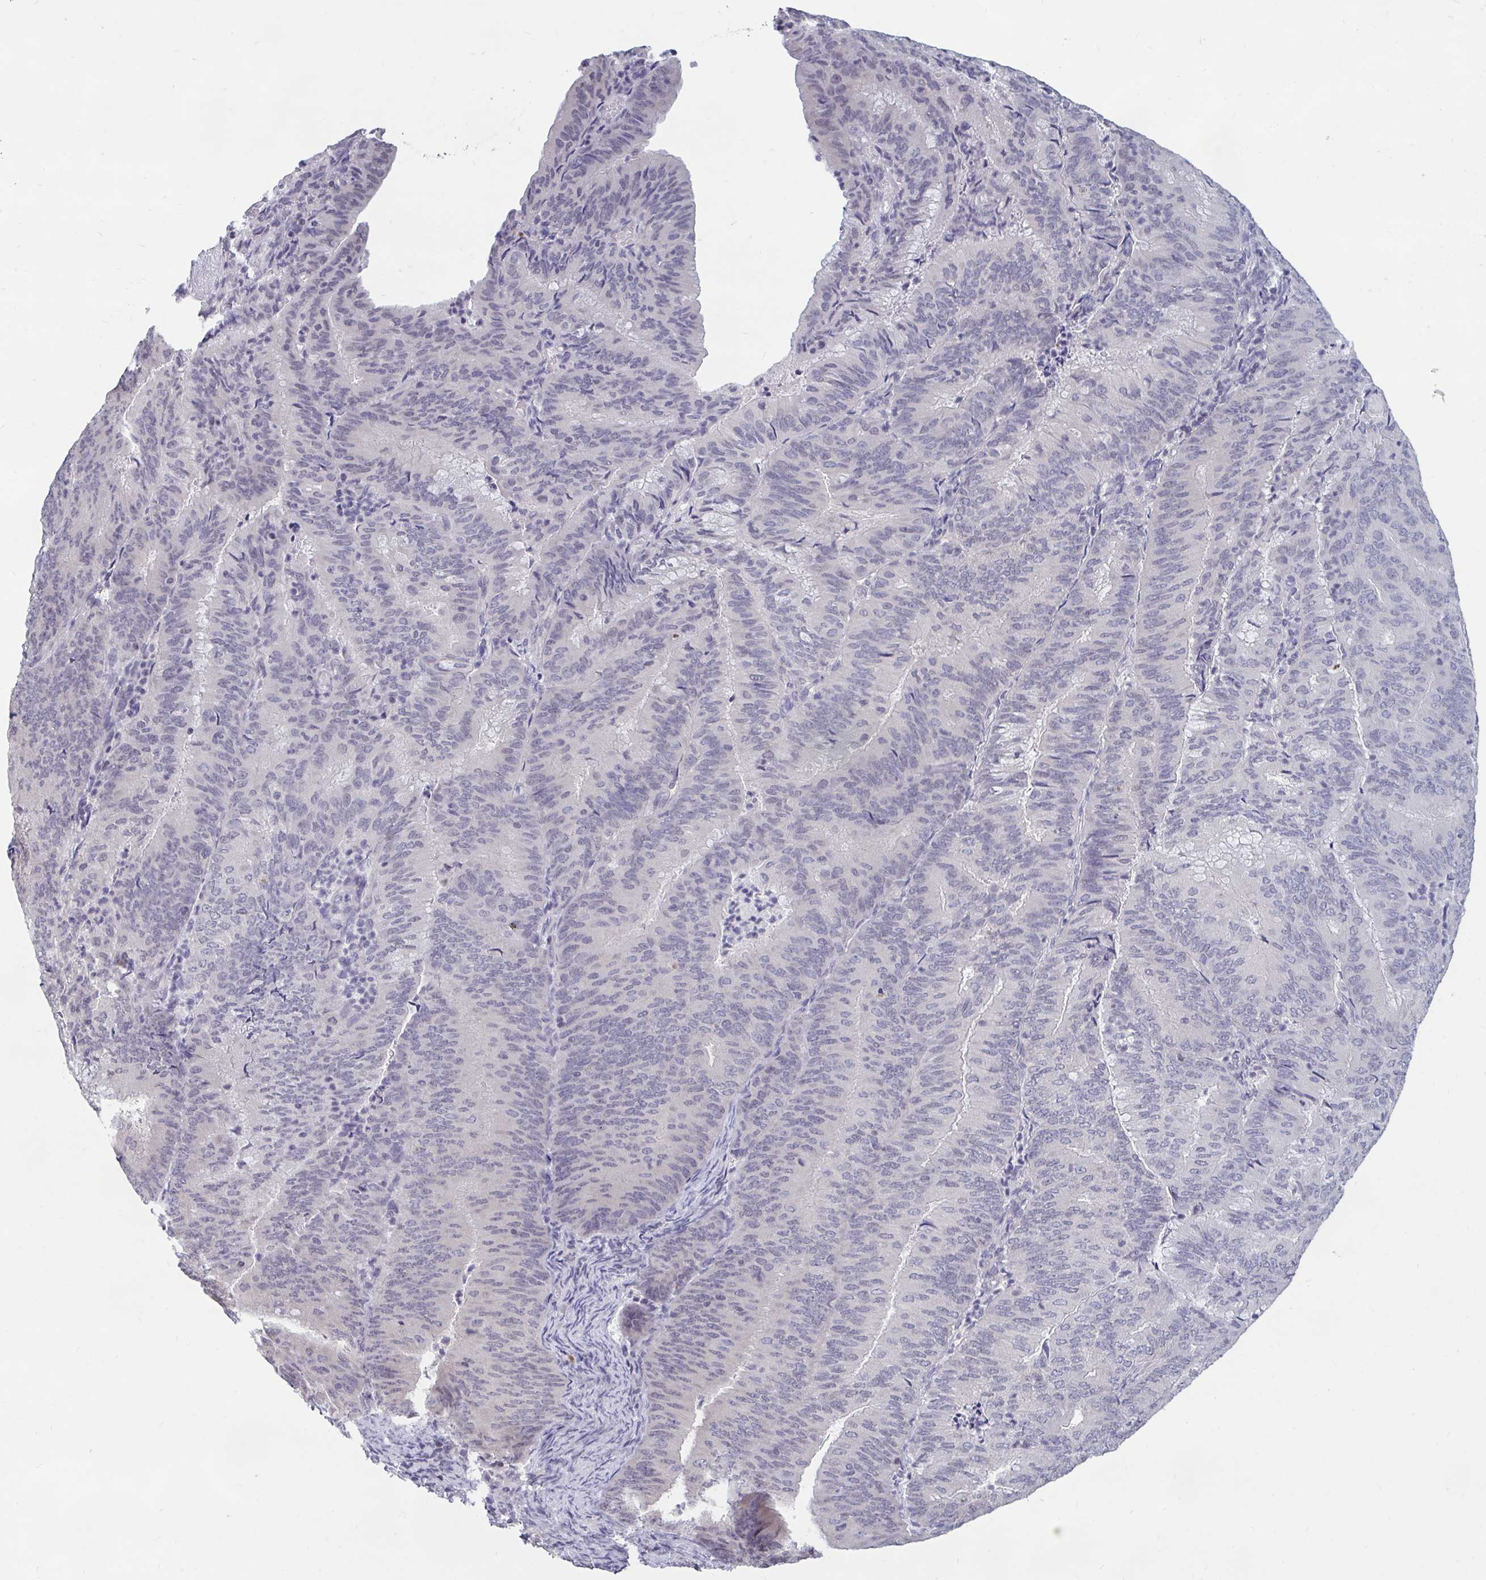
{"staining": {"intensity": "negative", "quantity": "none", "location": "none"}, "tissue": "endometrial cancer", "cell_type": "Tumor cells", "image_type": "cancer", "snomed": [{"axis": "morphology", "description": "Adenocarcinoma, NOS"}, {"axis": "topography", "description": "Endometrium"}], "caption": "This micrograph is of endometrial adenocarcinoma stained with immunohistochemistry (IHC) to label a protein in brown with the nuclei are counter-stained blue. There is no positivity in tumor cells.", "gene": "ARPP19", "patient": {"sex": "female", "age": 57}}